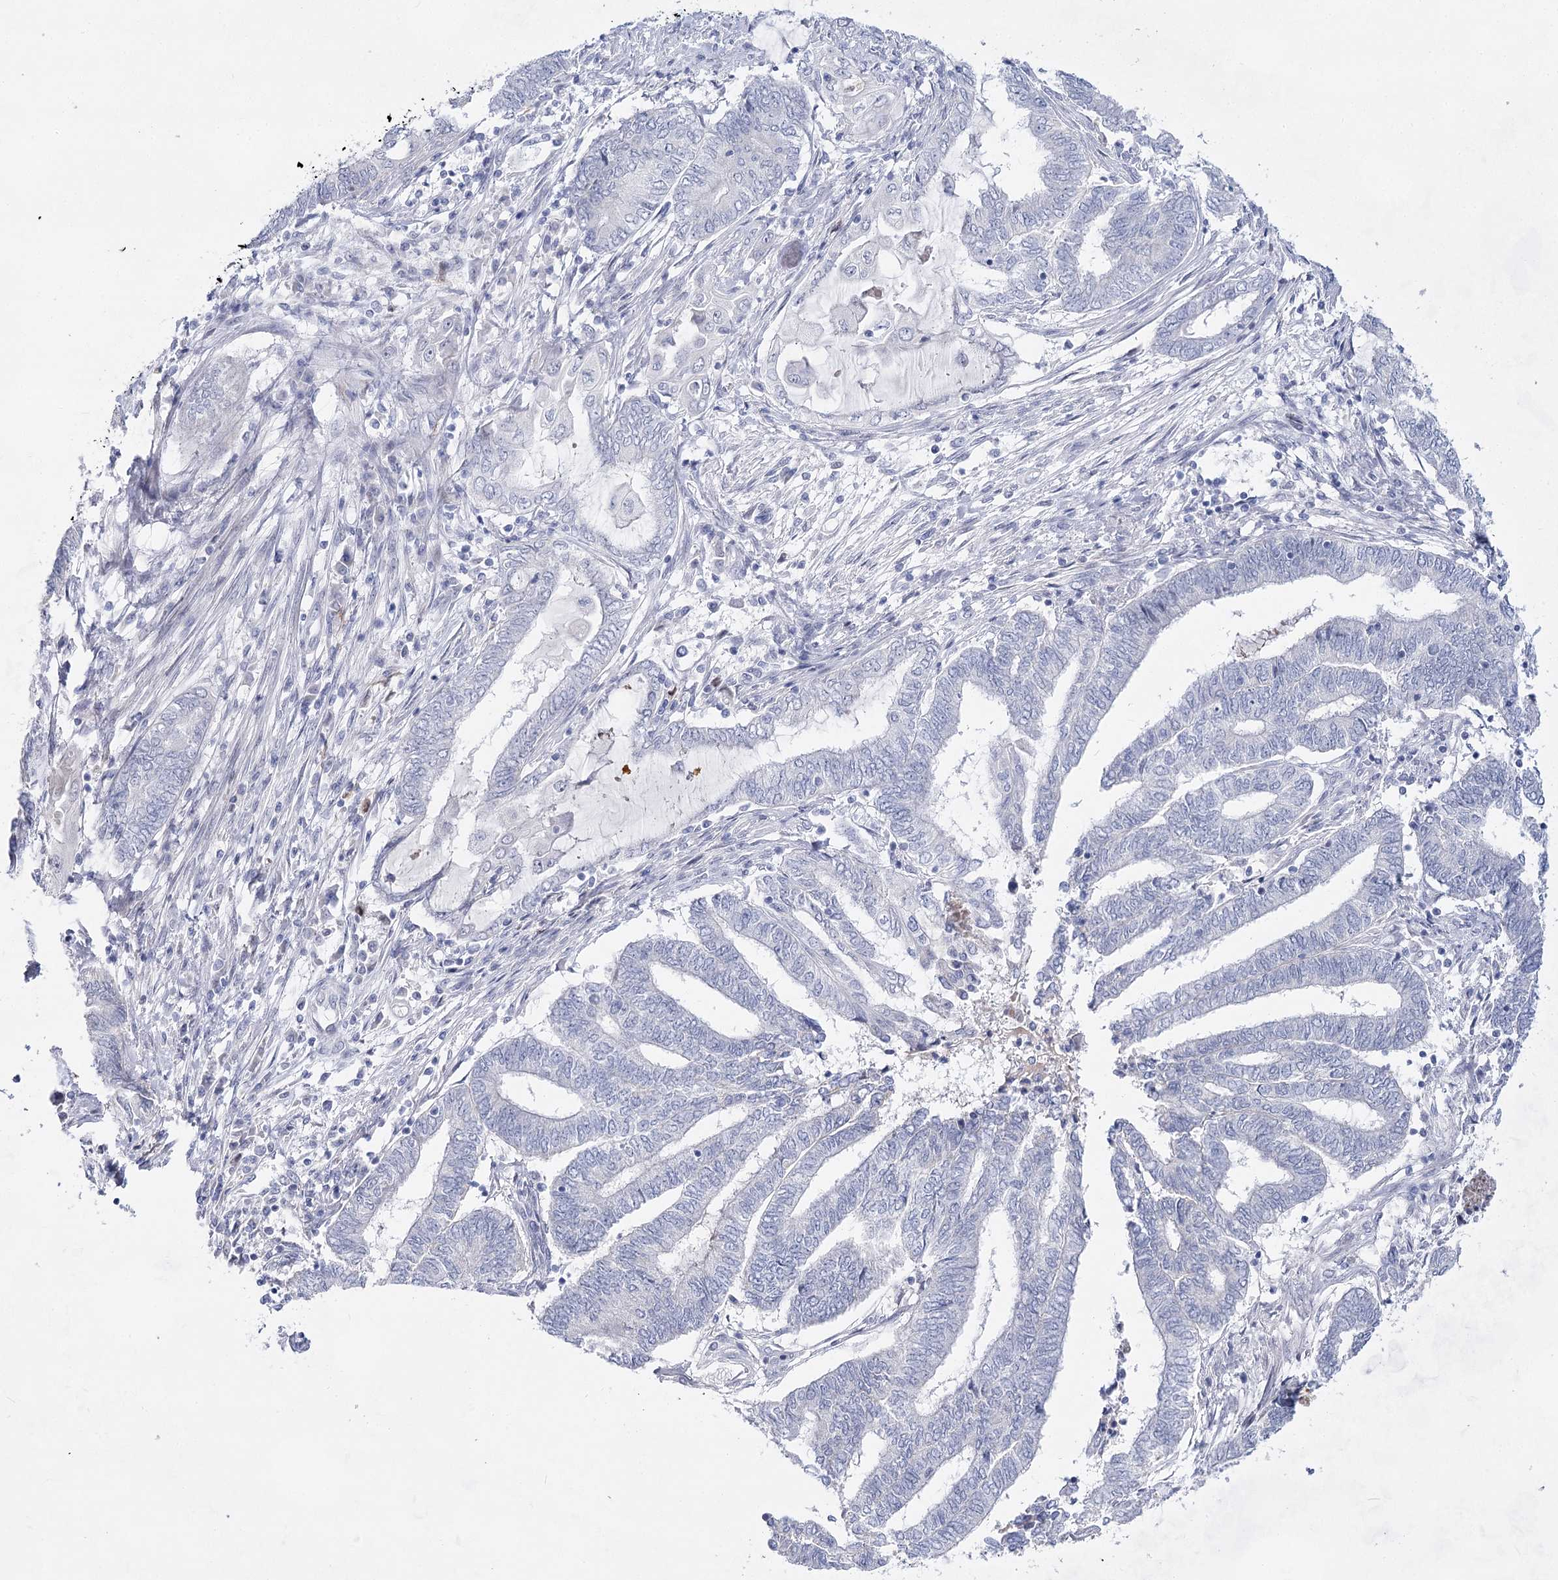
{"staining": {"intensity": "negative", "quantity": "none", "location": "none"}, "tissue": "endometrial cancer", "cell_type": "Tumor cells", "image_type": "cancer", "snomed": [{"axis": "morphology", "description": "Adenocarcinoma, NOS"}, {"axis": "topography", "description": "Uterus"}, {"axis": "topography", "description": "Endometrium"}], "caption": "Adenocarcinoma (endometrial) was stained to show a protein in brown. There is no significant staining in tumor cells.", "gene": "BPHL", "patient": {"sex": "female", "age": 70}}